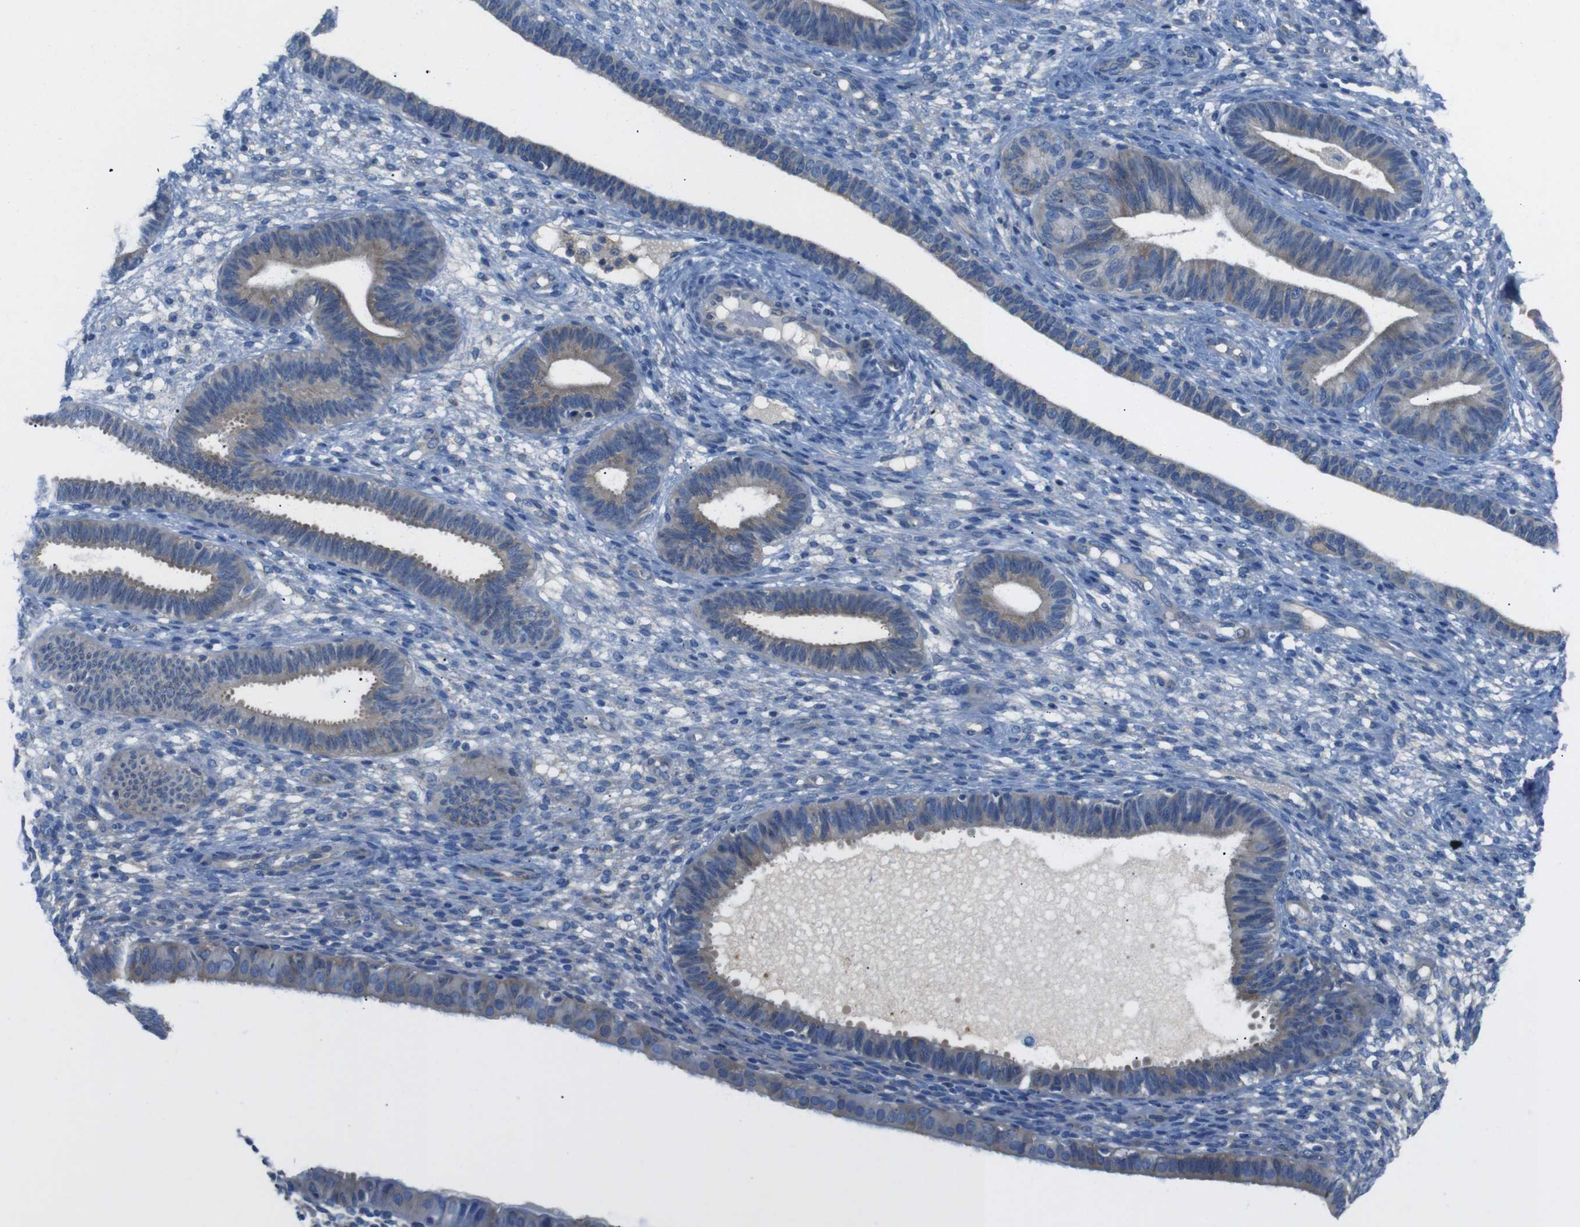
{"staining": {"intensity": "weak", "quantity": "<25%", "location": "cytoplasmic/membranous"}, "tissue": "endometrium", "cell_type": "Cells in endometrial stroma", "image_type": "normal", "snomed": [{"axis": "morphology", "description": "Normal tissue, NOS"}, {"axis": "topography", "description": "Endometrium"}], "caption": "The photomicrograph demonstrates no staining of cells in endometrial stroma in benign endometrium.", "gene": "DCP1A", "patient": {"sex": "female", "age": 61}}